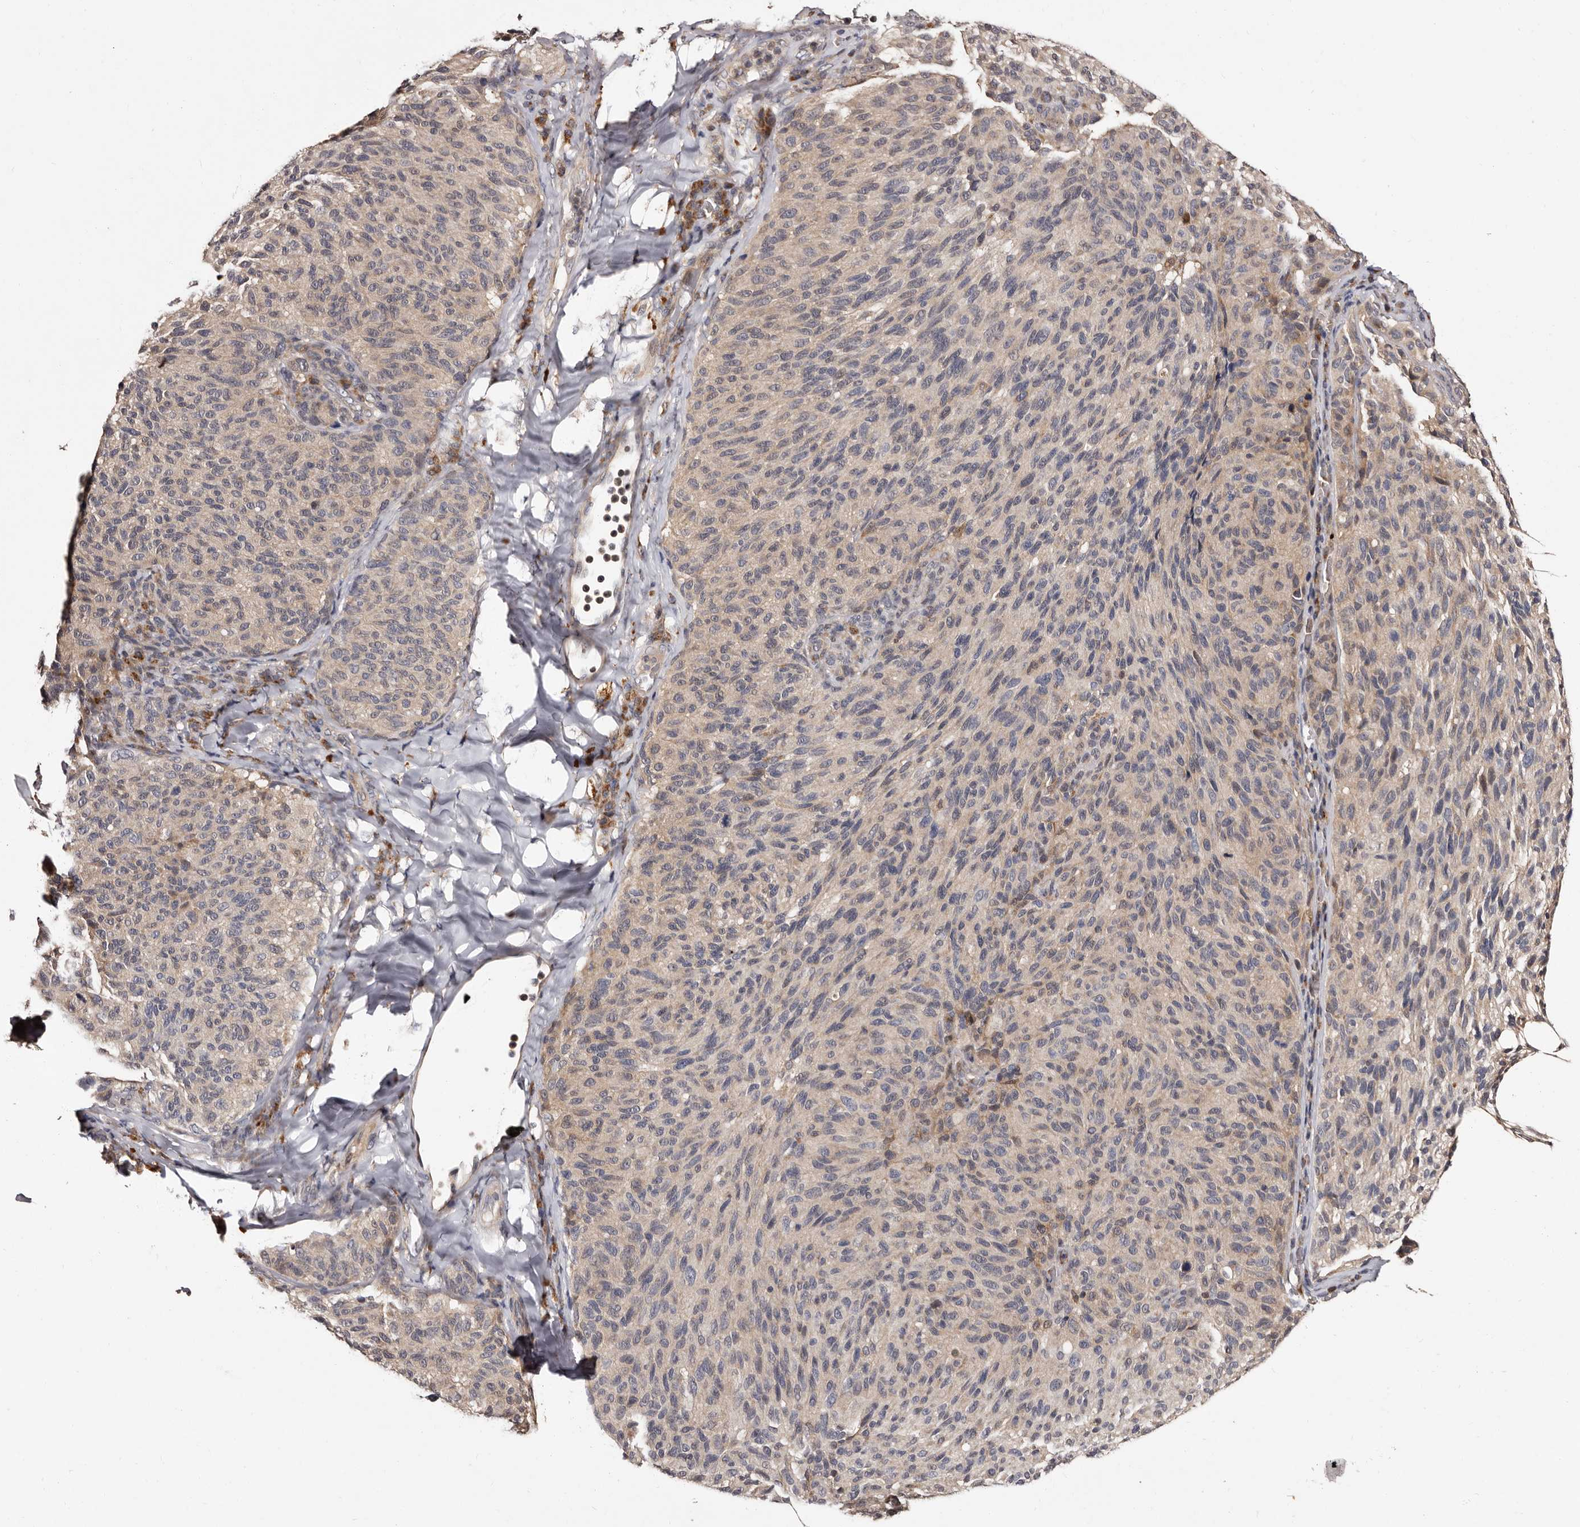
{"staining": {"intensity": "negative", "quantity": "none", "location": "none"}, "tissue": "melanoma", "cell_type": "Tumor cells", "image_type": "cancer", "snomed": [{"axis": "morphology", "description": "Malignant melanoma, NOS"}, {"axis": "topography", "description": "Skin"}], "caption": "Protein analysis of malignant melanoma shows no significant staining in tumor cells. (Brightfield microscopy of DAB (3,3'-diaminobenzidine) IHC at high magnification).", "gene": "DNPH1", "patient": {"sex": "female", "age": 73}}